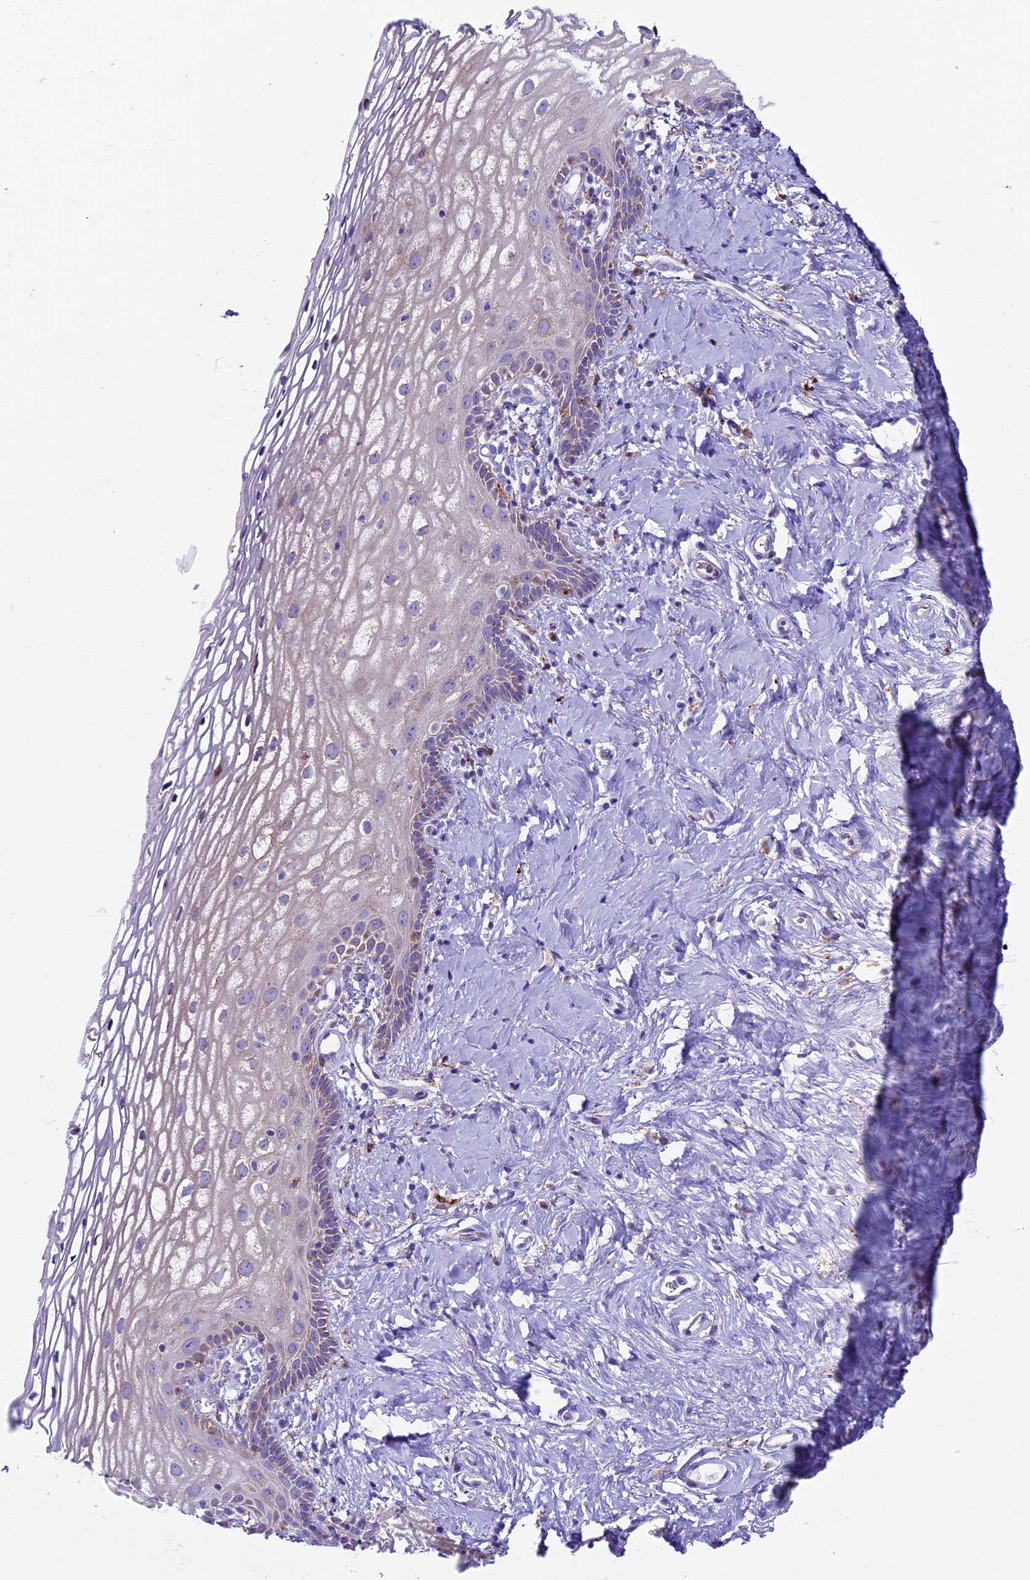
{"staining": {"intensity": "weak", "quantity": "<25%", "location": "cytoplasmic/membranous"}, "tissue": "vagina", "cell_type": "Squamous epithelial cells", "image_type": "normal", "snomed": [{"axis": "morphology", "description": "Normal tissue, NOS"}, {"axis": "morphology", "description": "Adenocarcinoma, NOS"}, {"axis": "topography", "description": "Rectum"}, {"axis": "topography", "description": "Vagina"}], "caption": "Squamous epithelial cells show no significant protein positivity in normal vagina. (DAB (3,3'-diaminobenzidine) immunohistochemistry (IHC), high magnification).", "gene": "IL20RA", "patient": {"sex": "female", "age": 71}}